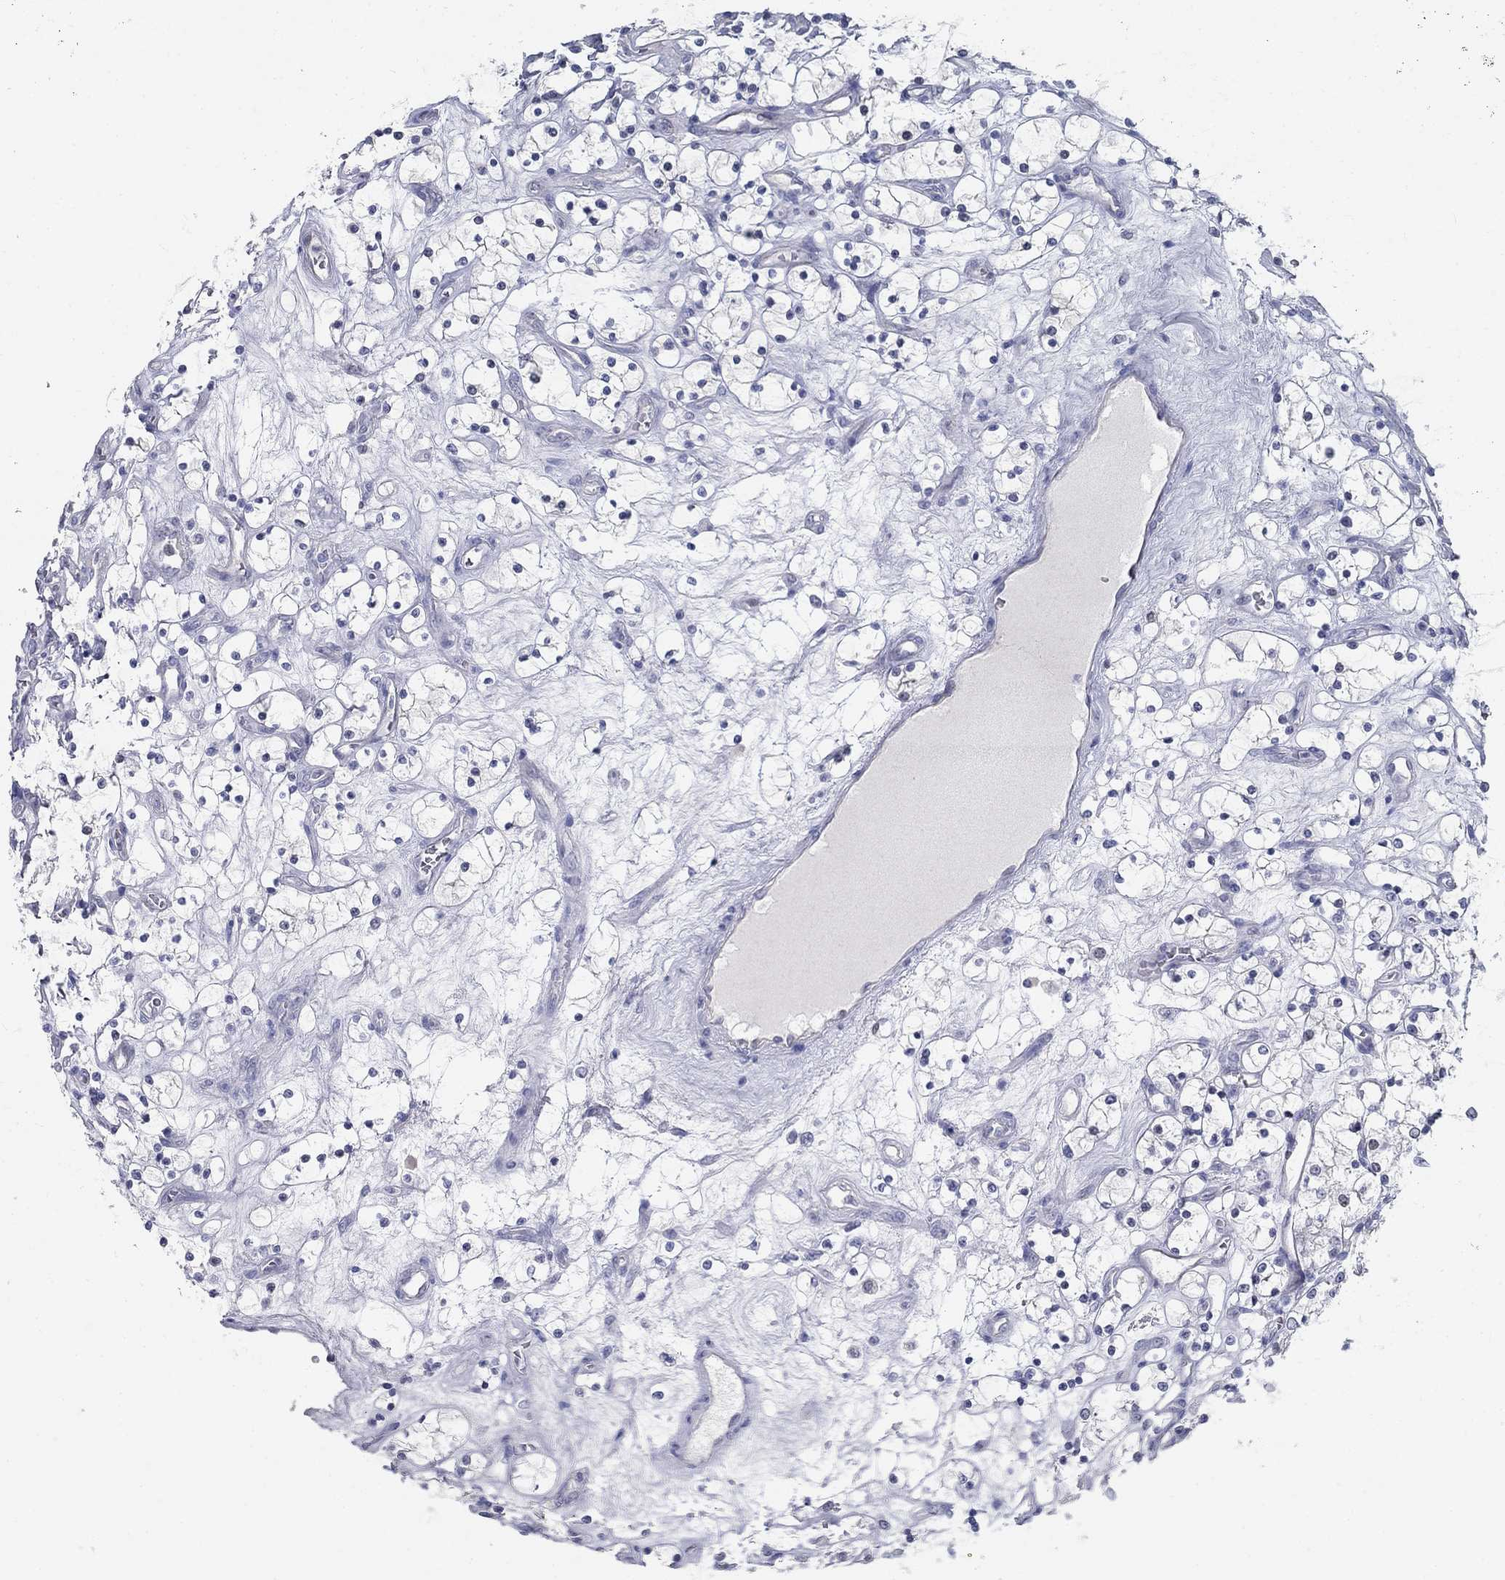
{"staining": {"intensity": "negative", "quantity": "none", "location": "none"}, "tissue": "renal cancer", "cell_type": "Tumor cells", "image_type": "cancer", "snomed": [{"axis": "morphology", "description": "Adenocarcinoma, NOS"}, {"axis": "topography", "description": "Kidney"}], "caption": "IHC micrograph of renal cancer (adenocarcinoma) stained for a protein (brown), which displays no staining in tumor cells.", "gene": "GUCA1A", "patient": {"sex": "female", "age": 69}}